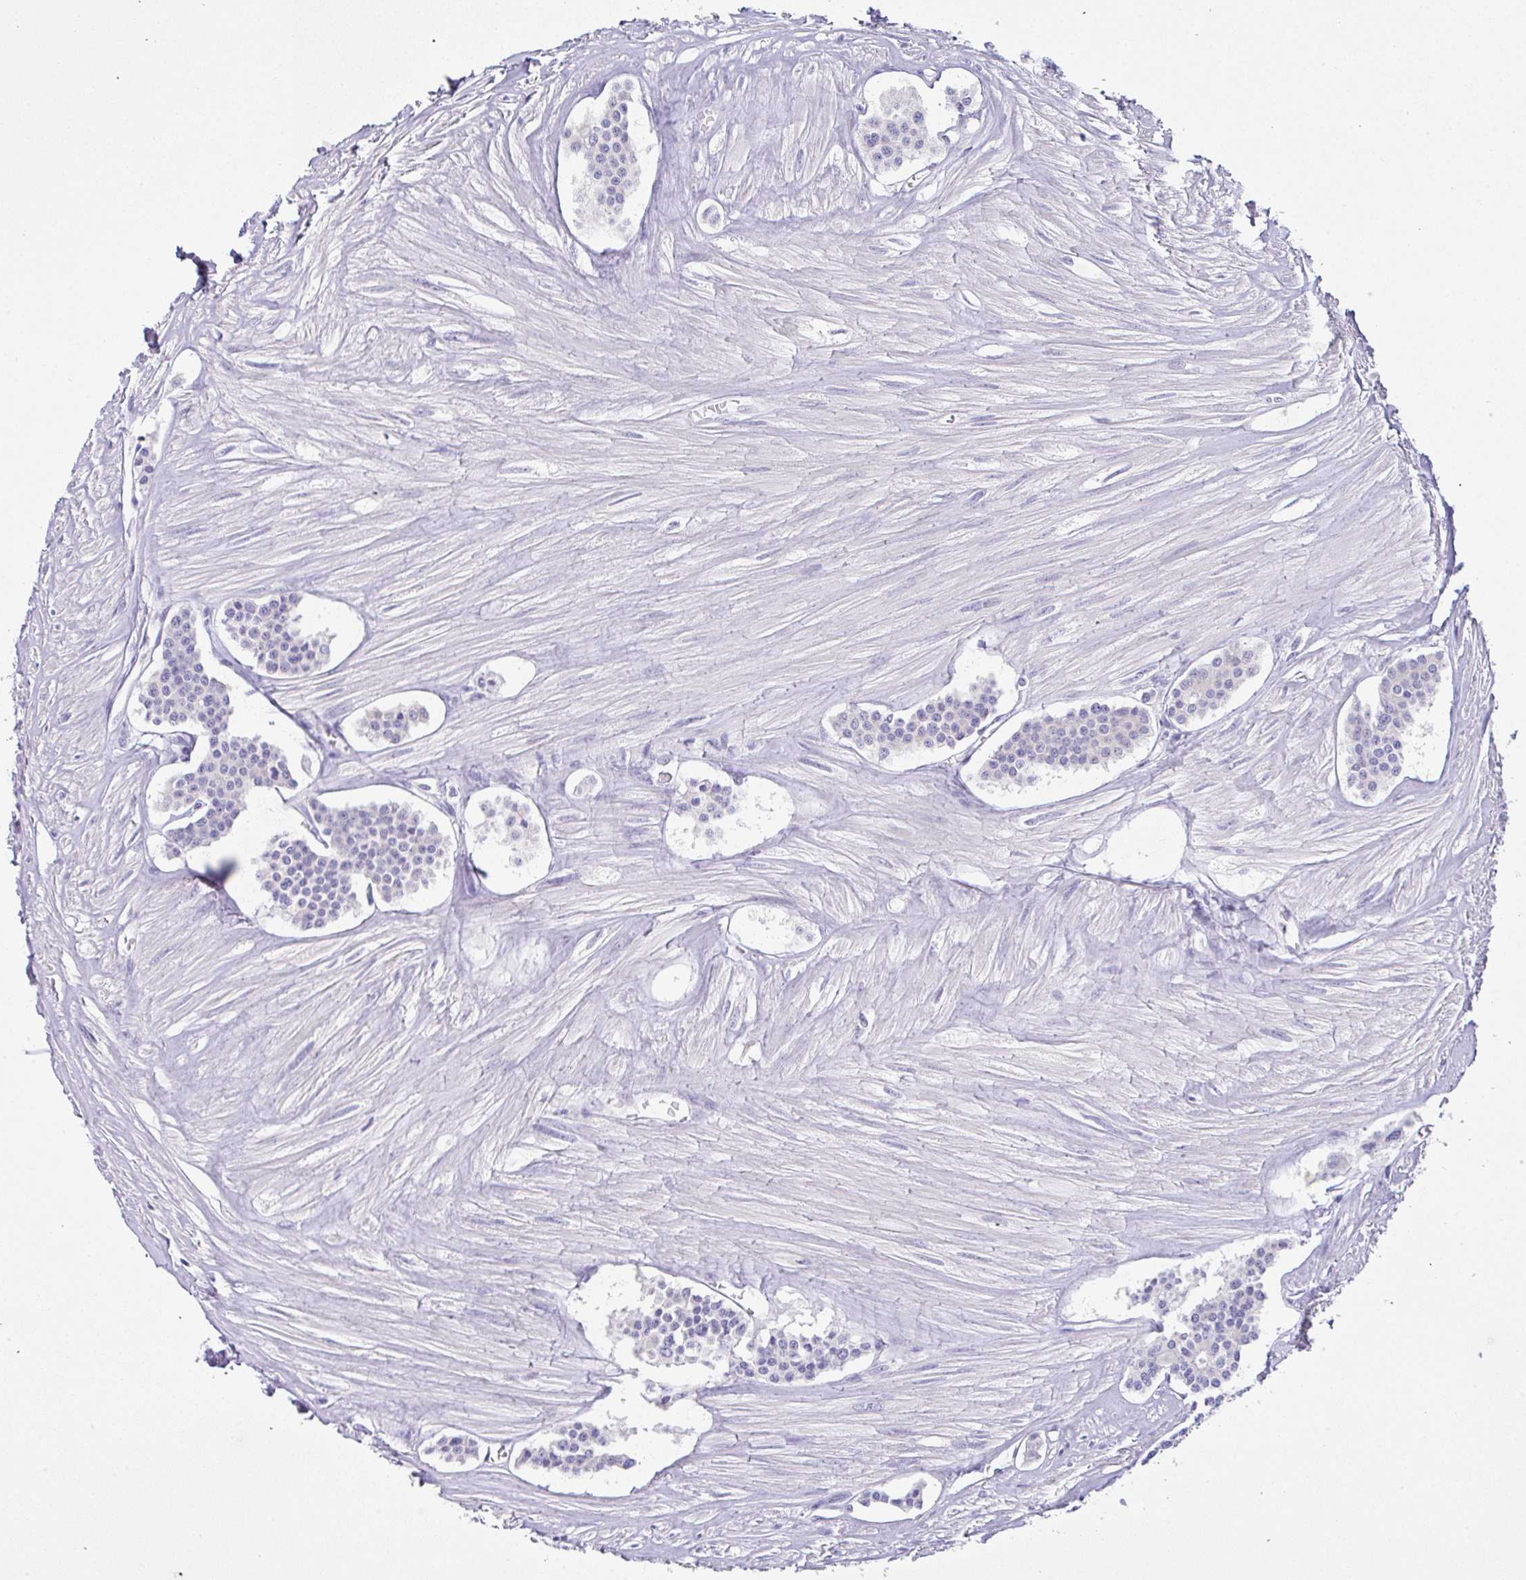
{"staining": {"intensity": "negative", "quantity": "none", "location": "none"}, "tissue": "carcinoid", "cell_type": "Tumor cells", "image_type": "cancer", "snomed": [{"axis": "morphology", "description": "Carcinoid, malignant, NOS"}, {"axis": "topography", "description": "Small intestine"}], "caption": "Tumor cells are negative for brown protein staining in carcinoid.", "gene": "SERPINE3", "patient": {"sex": "male", "age": 60}}